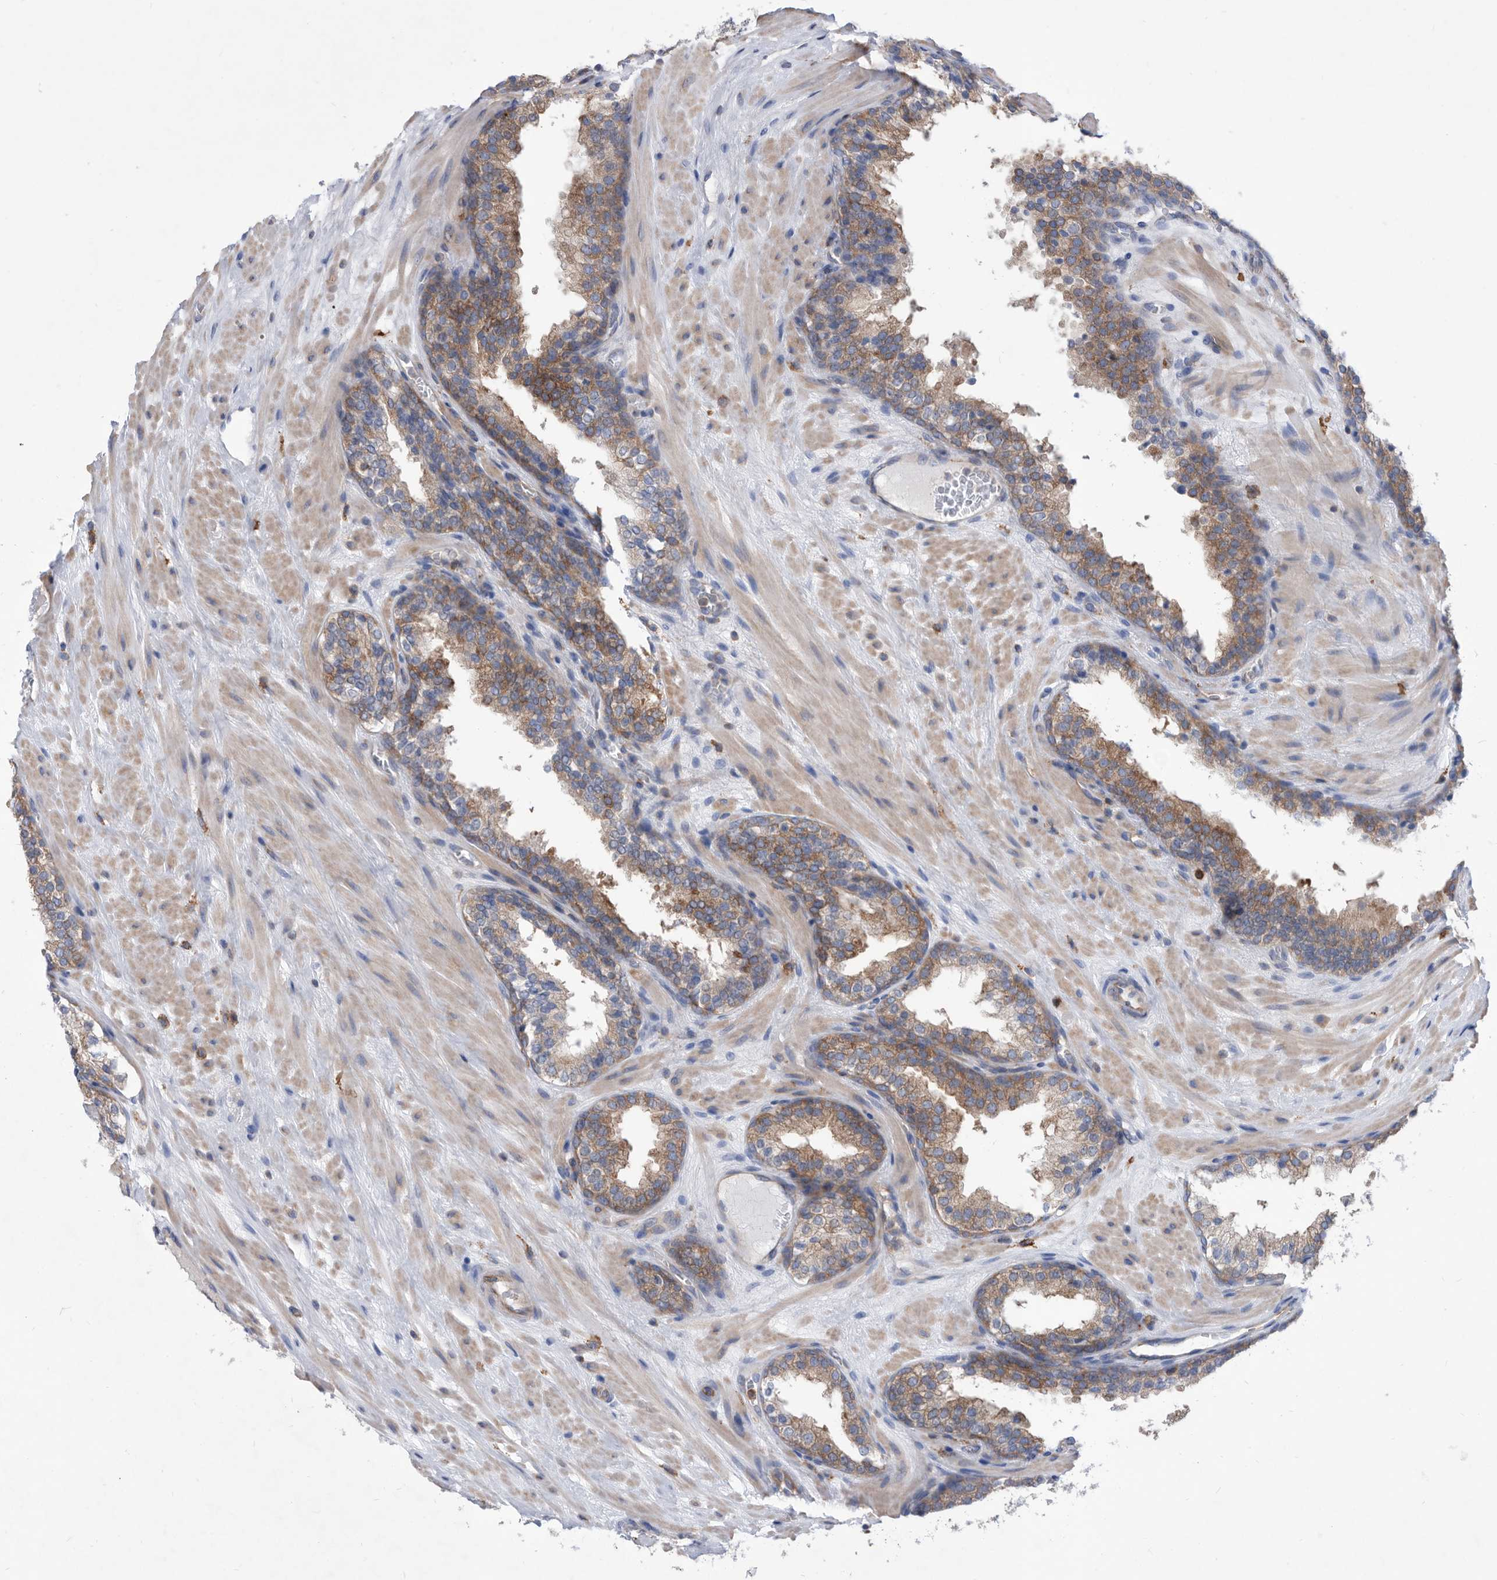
{"staining": {"intensity": "moderate", "quantity": ">75%", "location": "cytoplasmic/membranous"}, "tissue": "prostate cancer", "cell_type": "Tumor cells", "image_type": "cancer", "snomed": [{"axis": "morphology", "description": "Adenocarcinoma, High grade"}, {"axis": "topography", "description": "Prostate"}], "caption": "Immunohistochemical staining of prostate adenocarcinoma (high-grade) demonstrates medium levels of moderate cytoplasmic/membranous protein expression in about >75% of tumor cells. (IHC, brightfield microscopy, high magnification).", "gene": "SMG7", "patient": {"sex": "male", "age": 56}}